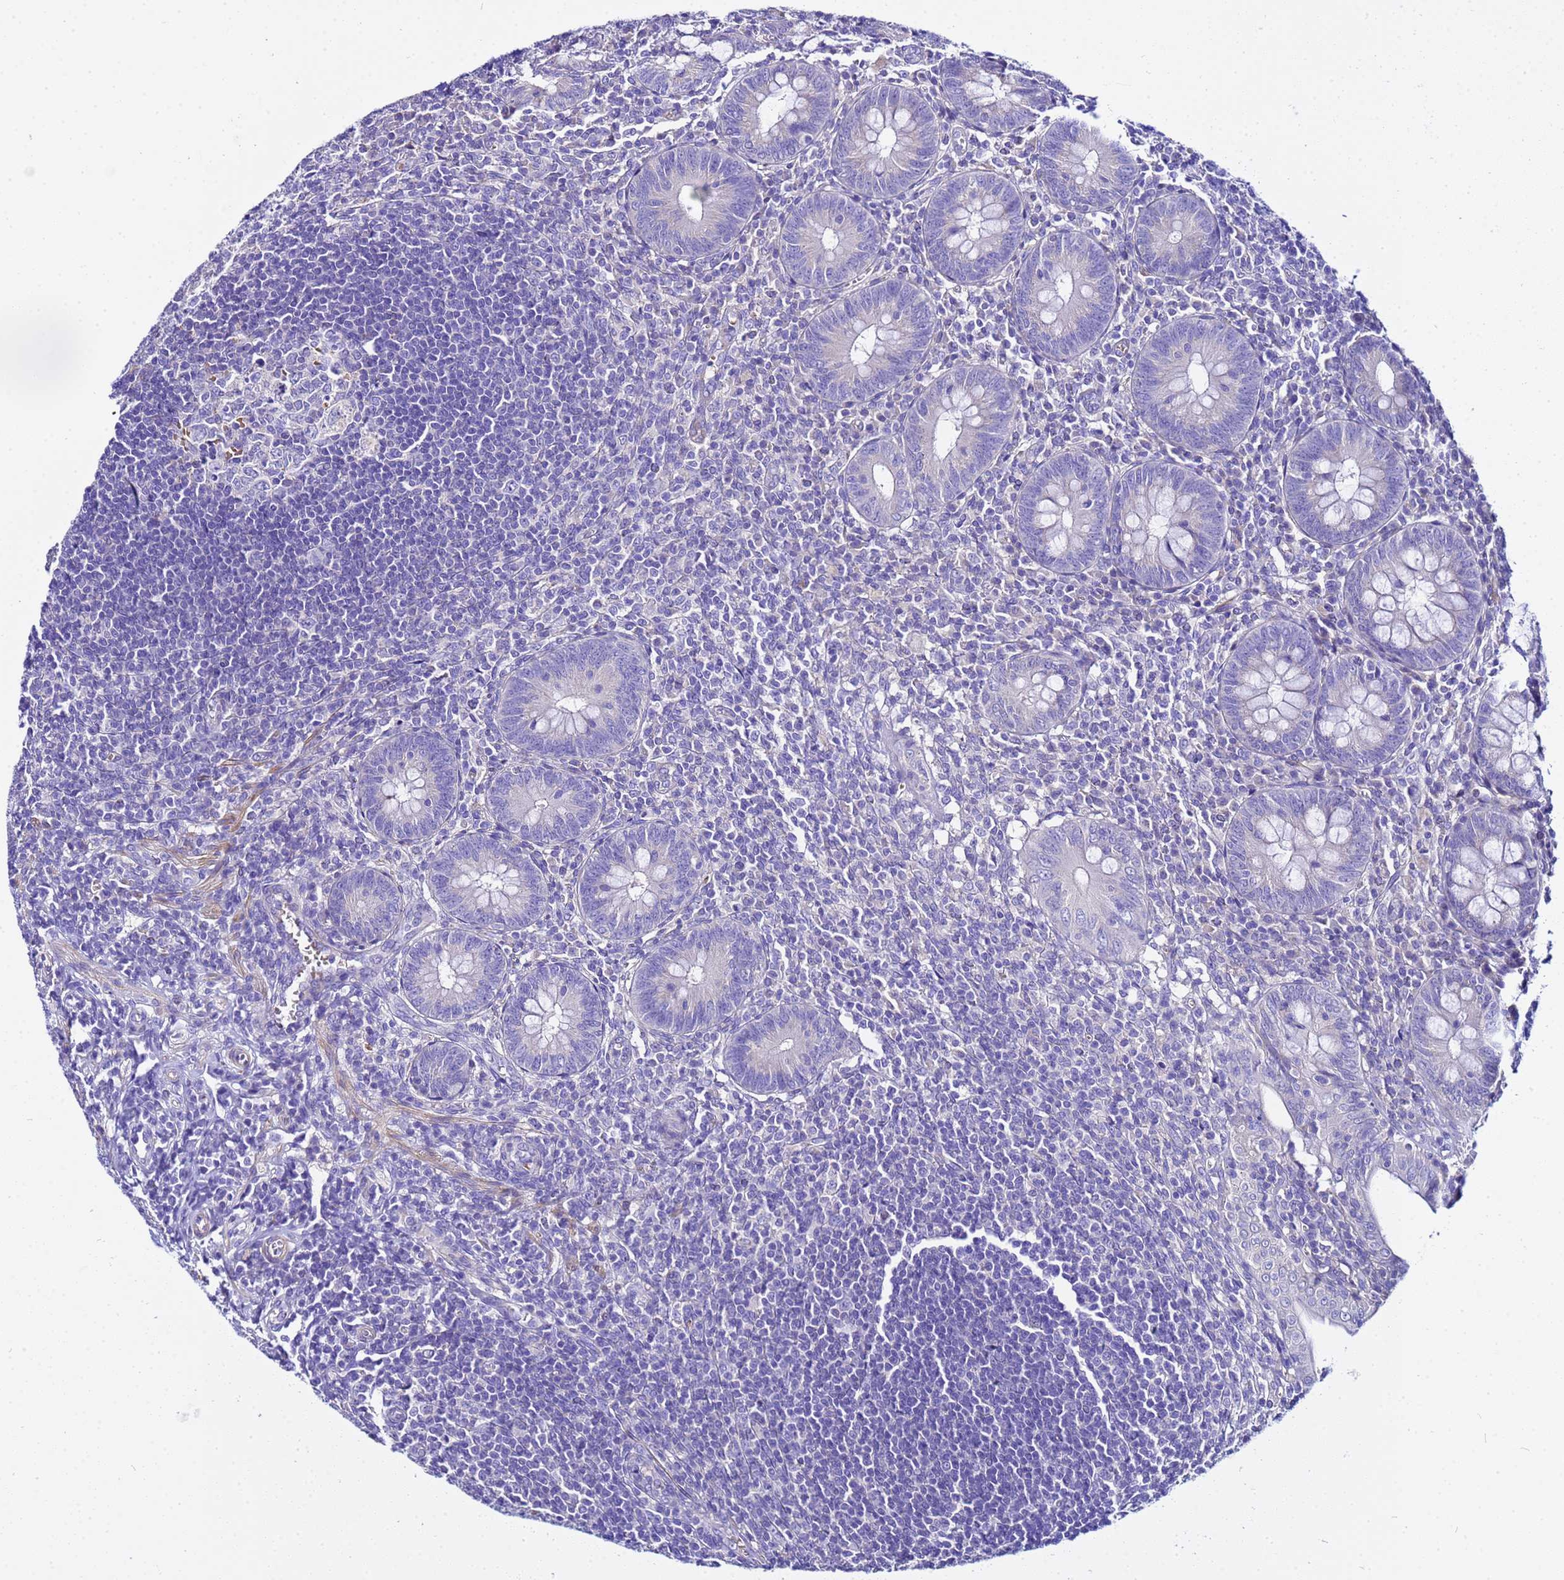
{"staining": {"intensity": "negative", "quantity": "none", "location": "none"}, "tissue": "appendix", "cell_type": "Glandular cells", "image_type": "normal", "snomed": [{"axis": "morphology", "description": "Normal tissue, NOS"}, {"axis": "topography", "description": "Appendix"}], "caption": "Immunohistochemistry (IHC) photomicrograph of unremarkable appendix: appendix stained with DAB (3,3'-diaminobenzidine) reveals no significant protein positivity in glandular cells.", "gene": "USP18", "patient": {"sex": "male", "age": 14}}